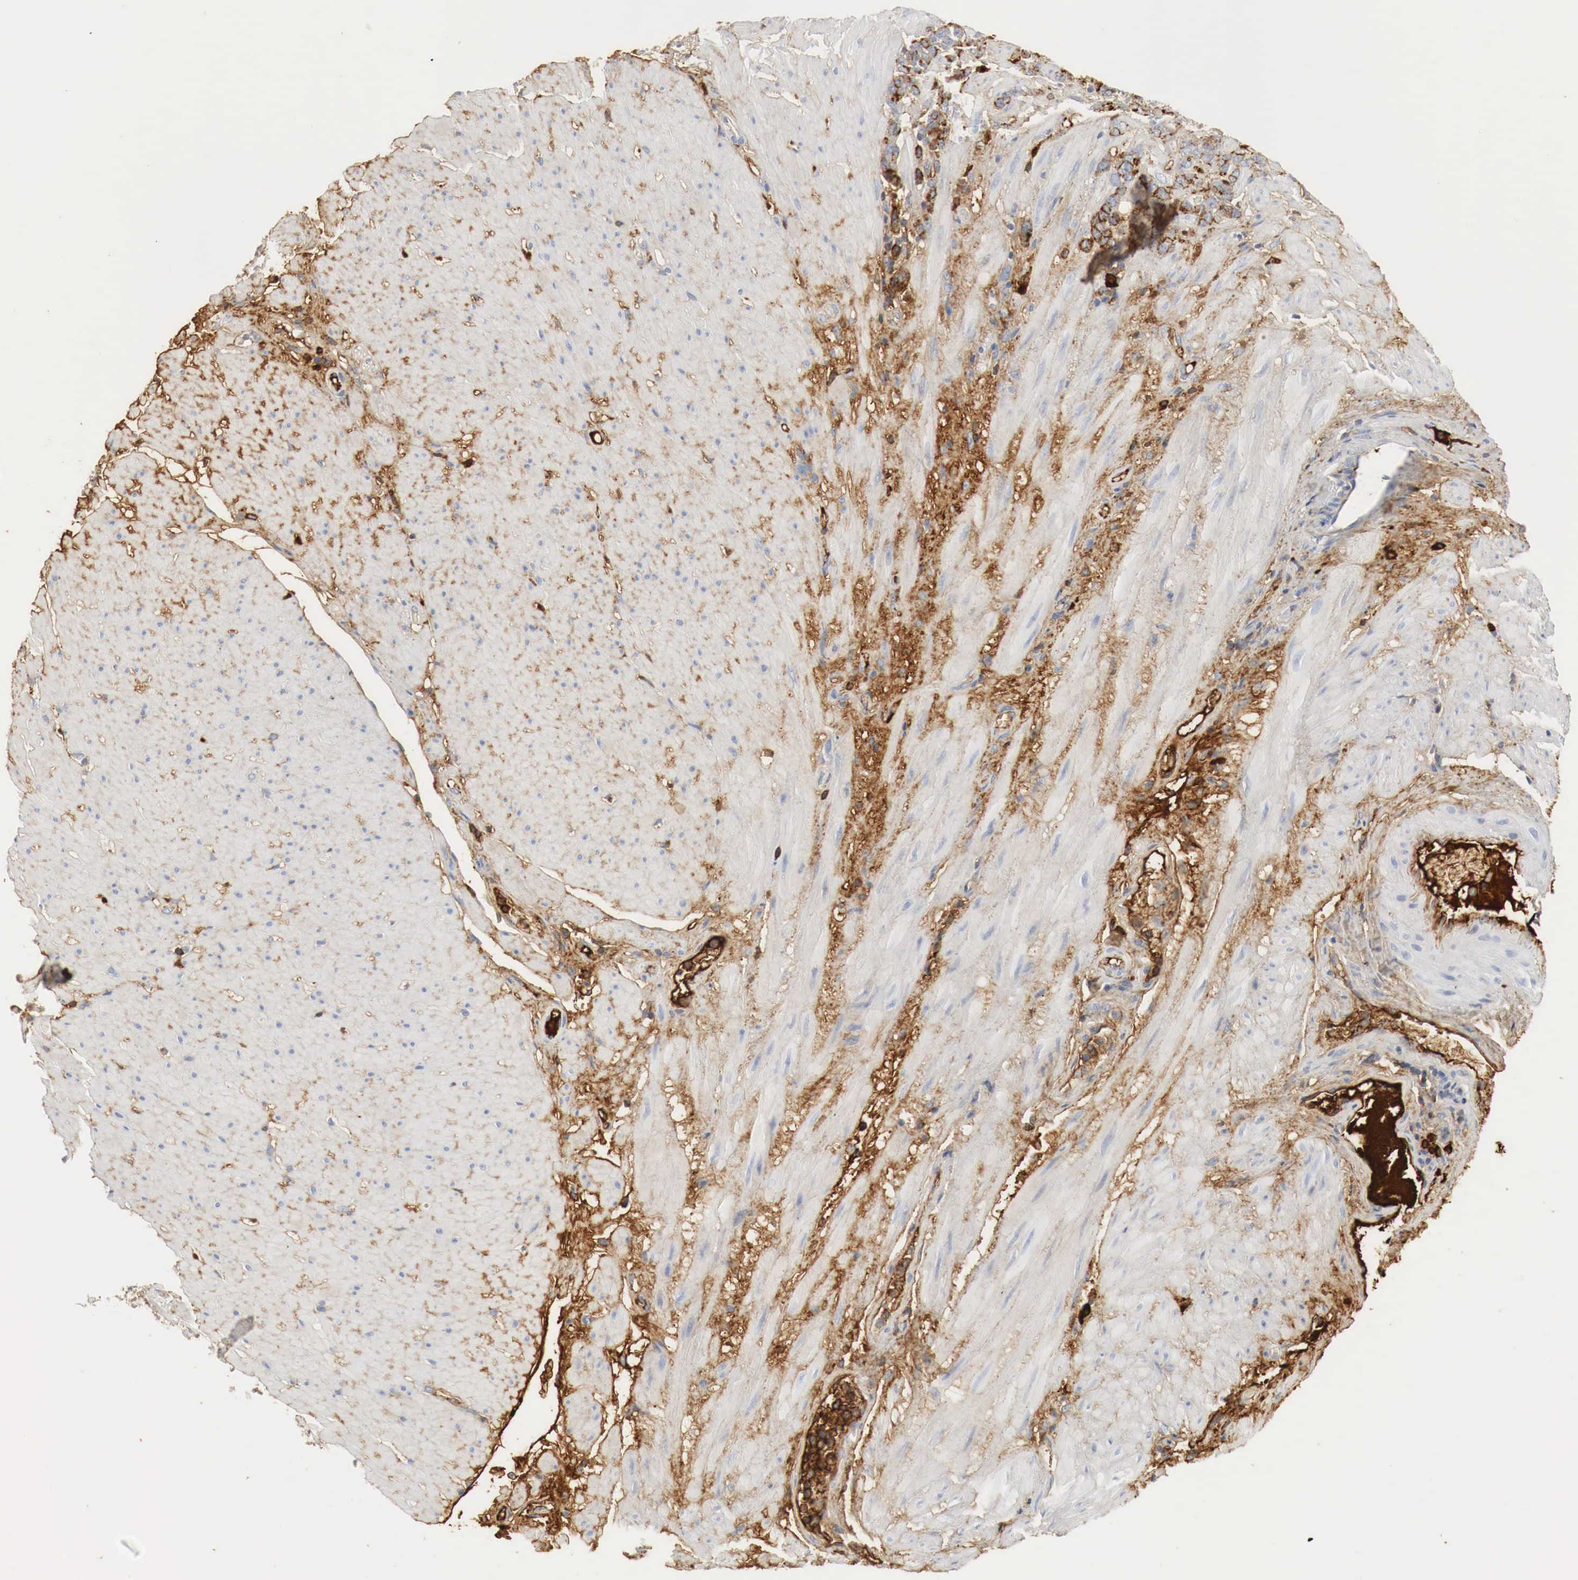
{"staining": {"intensity": "weak", "quantity": "<25%", "location": "cytoplasmic/membranous"}, "tissue": "stomach cancer", "cell_type": "Tumor cells", "image_type": "cancer", "snomed": [{"axis": "morphology", "description": "Adenocarcinoma, NOS"}, {"axis": "topography", "description": "Stomach, lower"}], "caption": "An immunohistochemistry (IHC) histopathology image of adenocarcinoma (stomach) is shown. There is no staining in tumor cells of adenocarcinoma (stomach).", "gene": "IGLC3", "patient": {"sex": "male", "age": 88}}